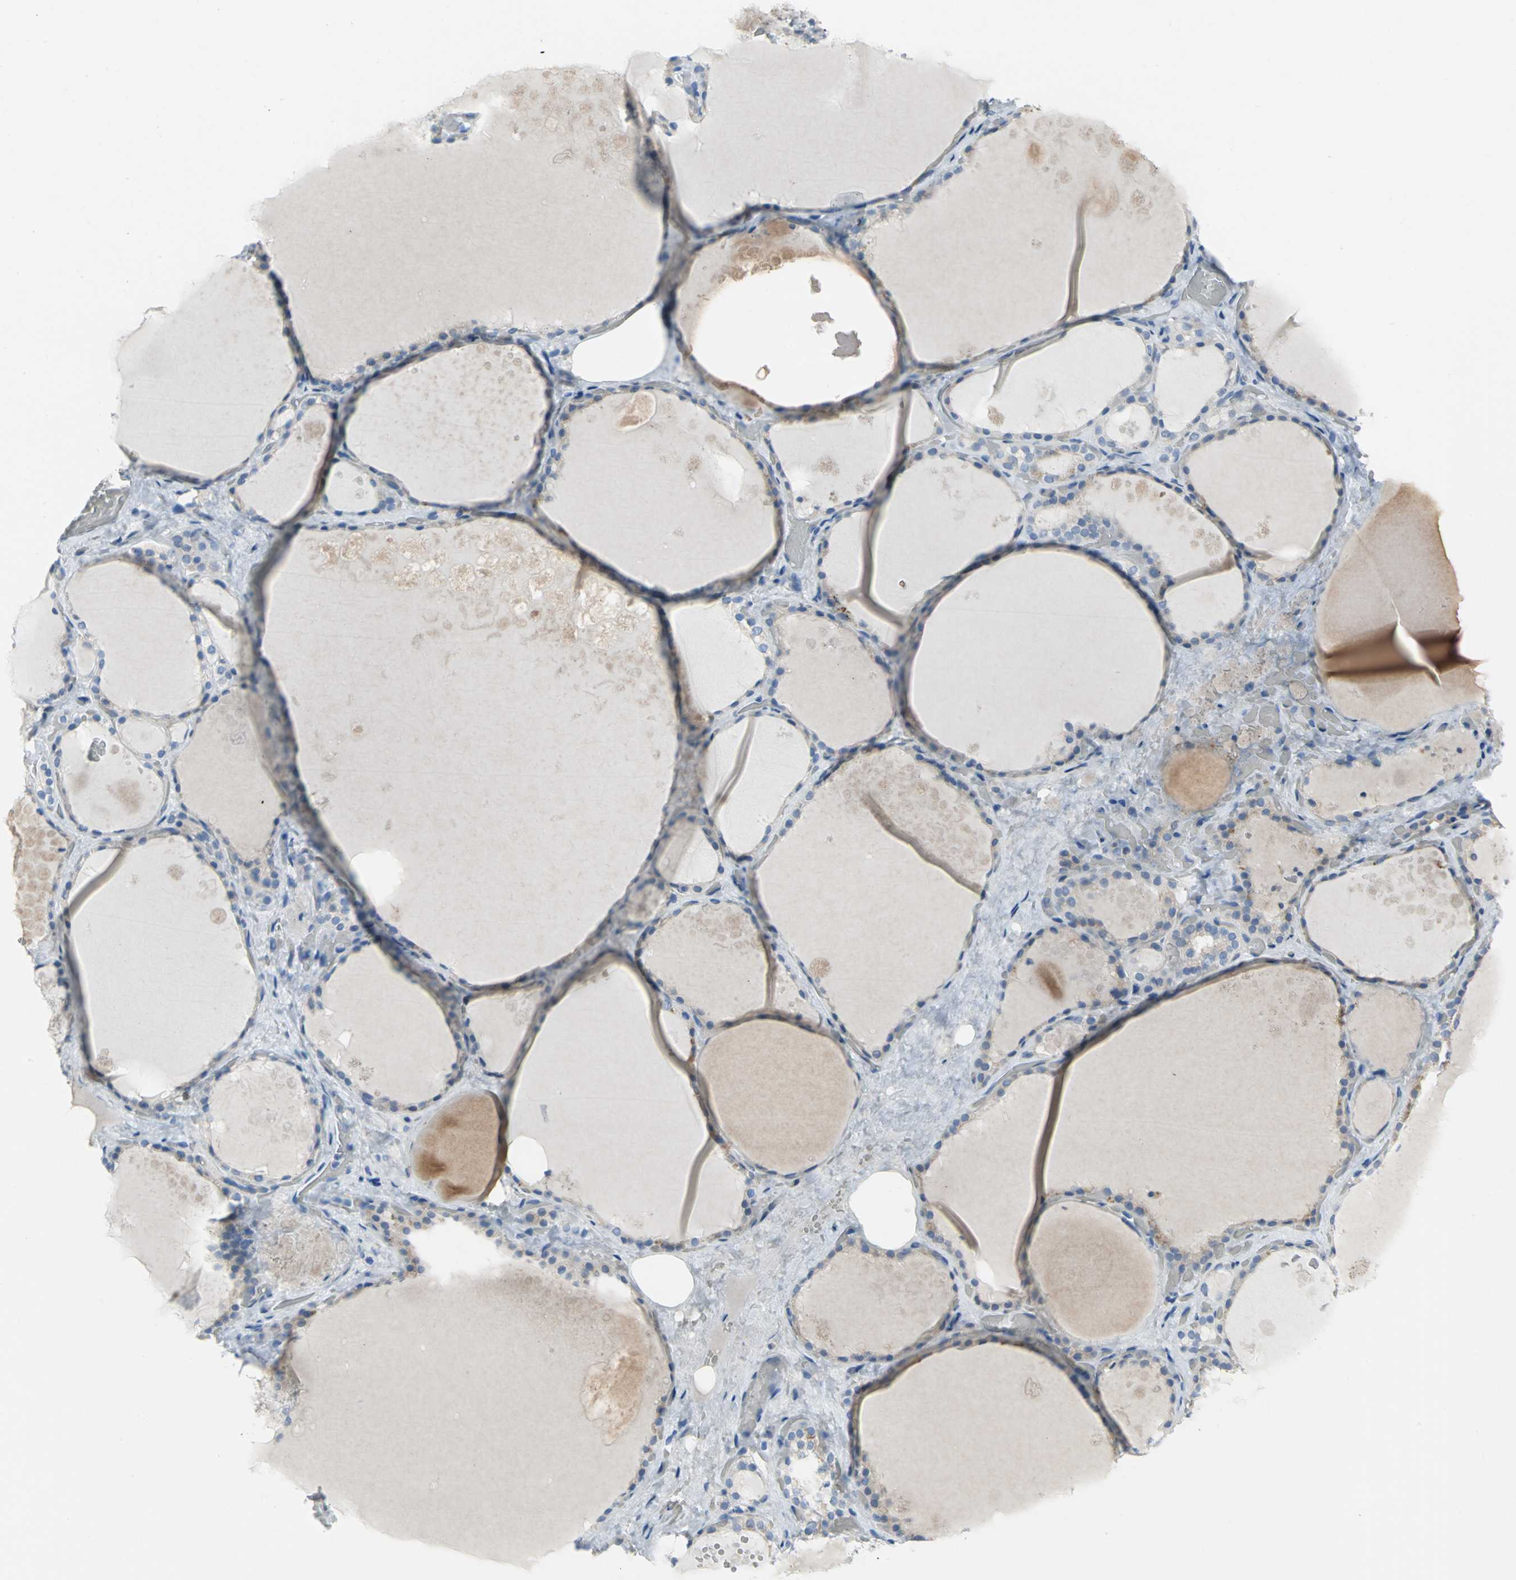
{"staining": {"intensity": "moderate", "quantity": "<25%", "location": "cytoplasmic/membranous"}, "tissue": "thyroid gland", "cell_type": "Glandular cells", "image_type": "normal", "snomed": [{"axis": "morphology", "description": "Normal tissue, NOS"}, {"axis": "topography", "description": "Thyroid gland"}], "caption": "Approximately <25% of glandular cells in benign human thyroid gland exhibit moderate cytoplasmic/membranous protein expression as visualized by brown immunohistochemical staining.", "gene": "MCM4", "patient": {"sex": "male", "age": 61}}